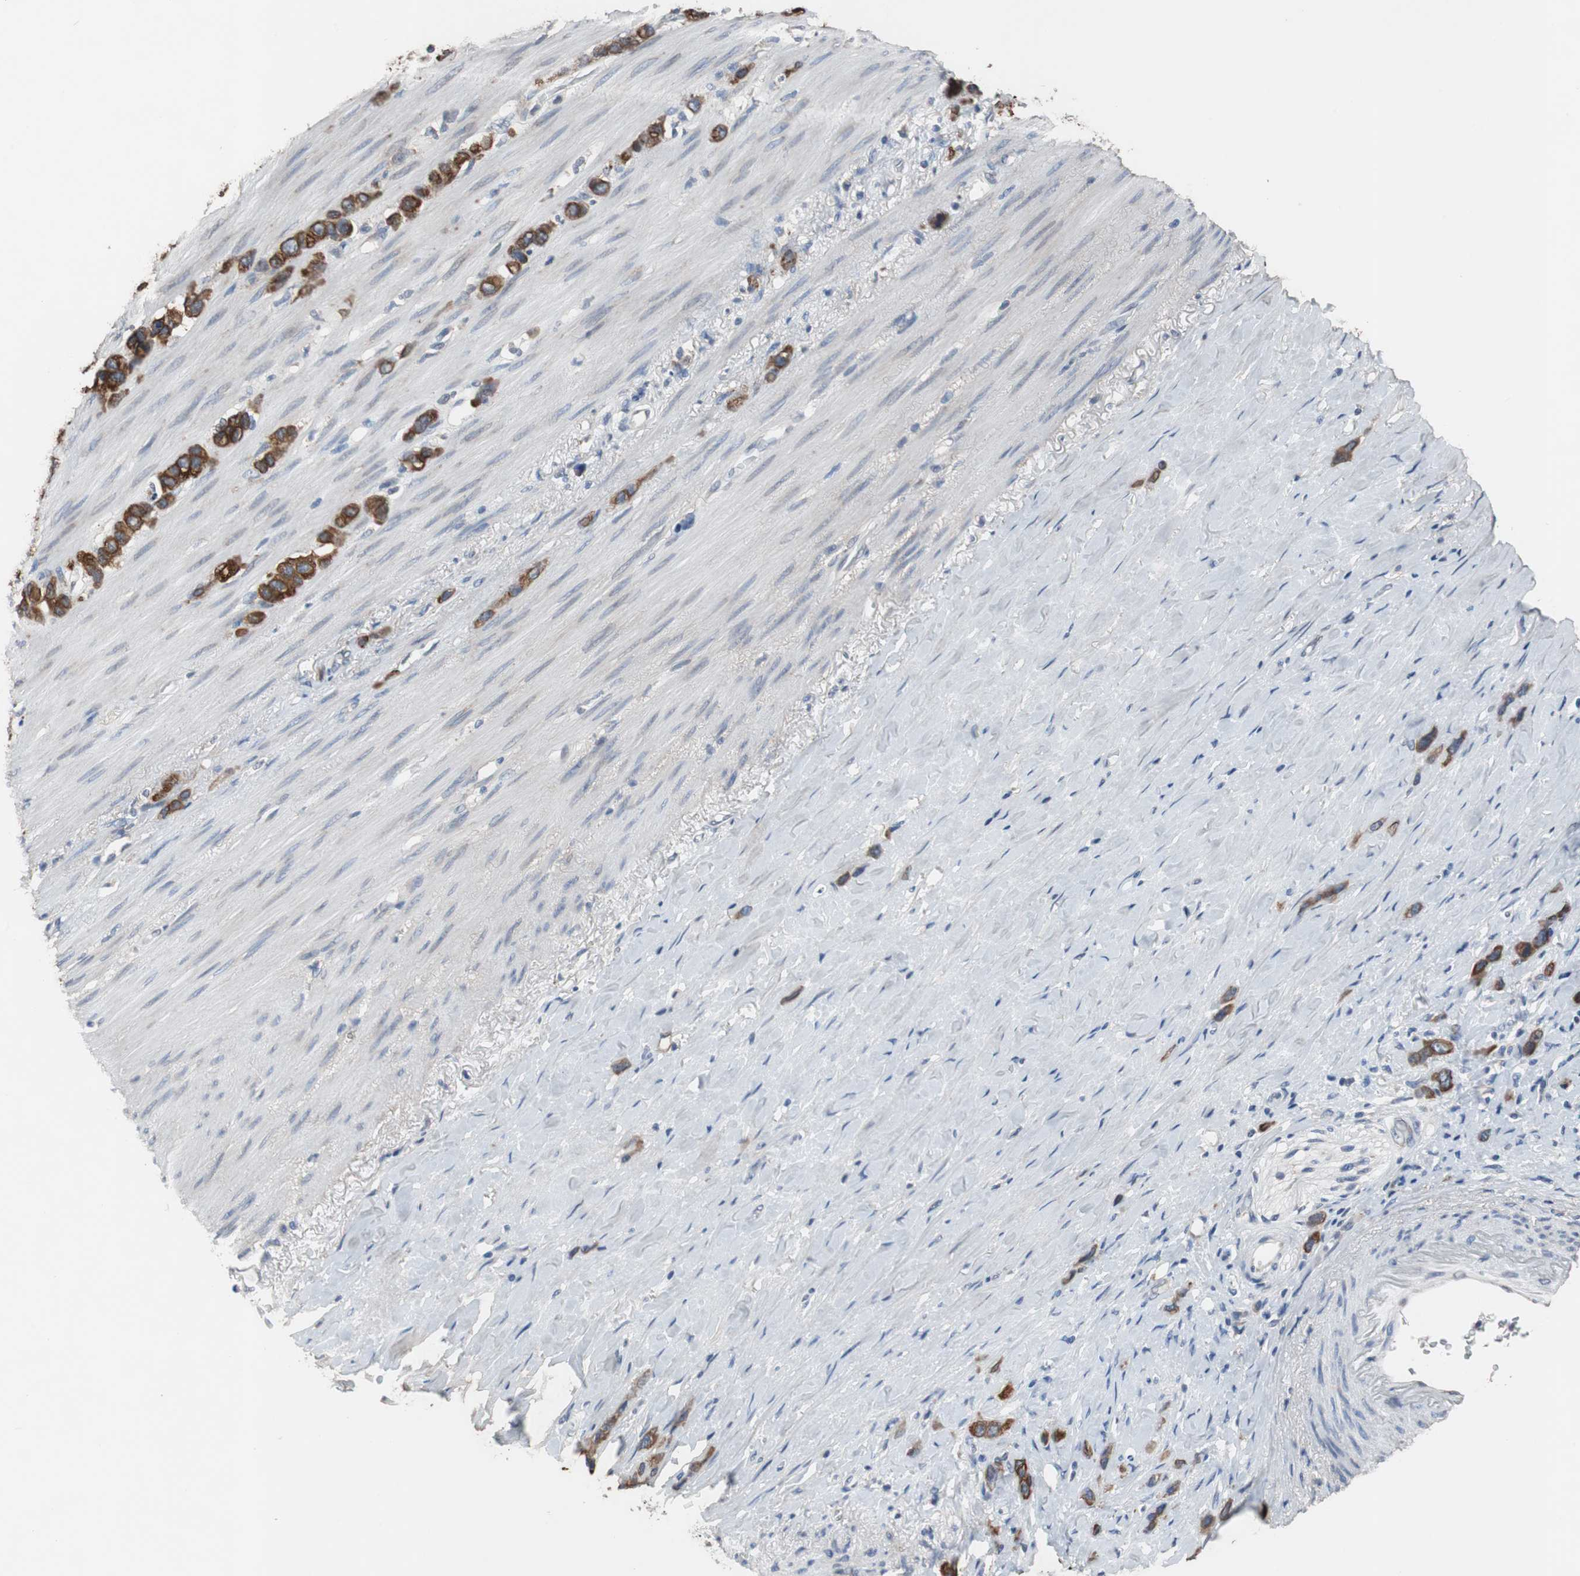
{"staining": {"intensity": "strong", "quantity": ">75%", "location": "cytoplasmic/membranous"}, "tissue": "stomach cancer", "cell_type": "Tumor cells", "image_type": "cancer", "snomed": [{"axis": "morphology", "description": "Normal tissue, NOS"}, {"axis": "morphology", "description": "Adenocarcinoma, NOS"}, {"axis": "morphology", "description": "Adenocarcinoma, High grade"}, {"axis": "topography", "description": "Stomach, upper"}, {"axis": "topography", "description": "Stomach"}], "caption": "The immunohistochemical stain shows strong cytoplasmic/membranous positivity in tumor cells of stomach cancer (adenocarcinoma) tissue.", "gene": "USP10", "patient": {"sex": "female", "age": 65}}